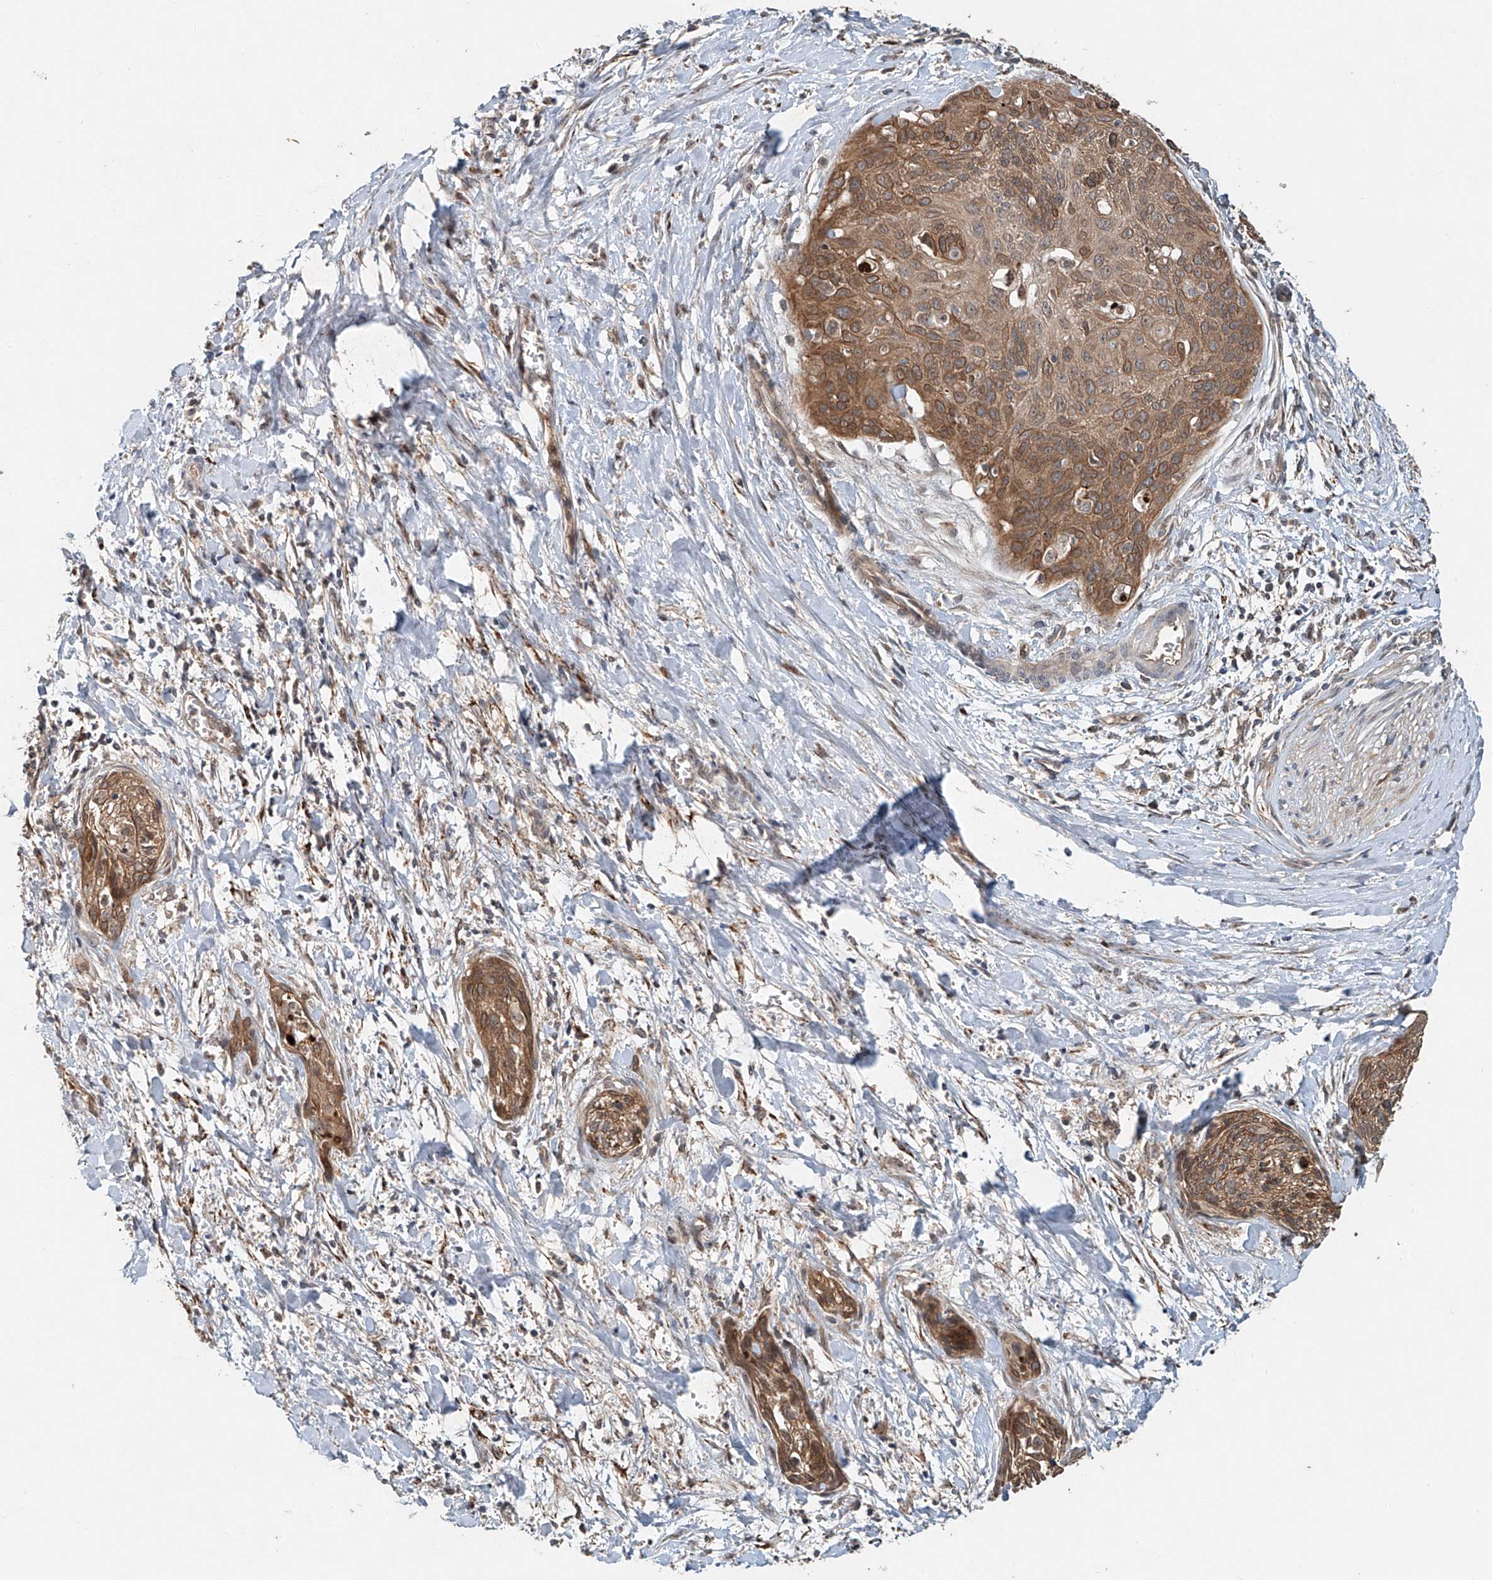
{"staining": {"intensity": "moderate", "quantity": ">75%", "location": "cytoplasmic/membranous"}, "tissue": "cervical cancer", "cell_type": "Tumor cells", "image_type": "cancer", "snomed": [{"axis": "morphology", "description": "Squamous cell carcinoma, NOS"}, {"axis": "topography", "description": "Cervix"}], "caption": "Immunohistochemical staining of cervical cancer (squamous cell carcinoma) displays medium levels of moderate cytoplasmic/membranous protein staining in approximately >75% of tumor cells.", "gene": "IER5", "patient": {"sex": "female", "age": 55}}